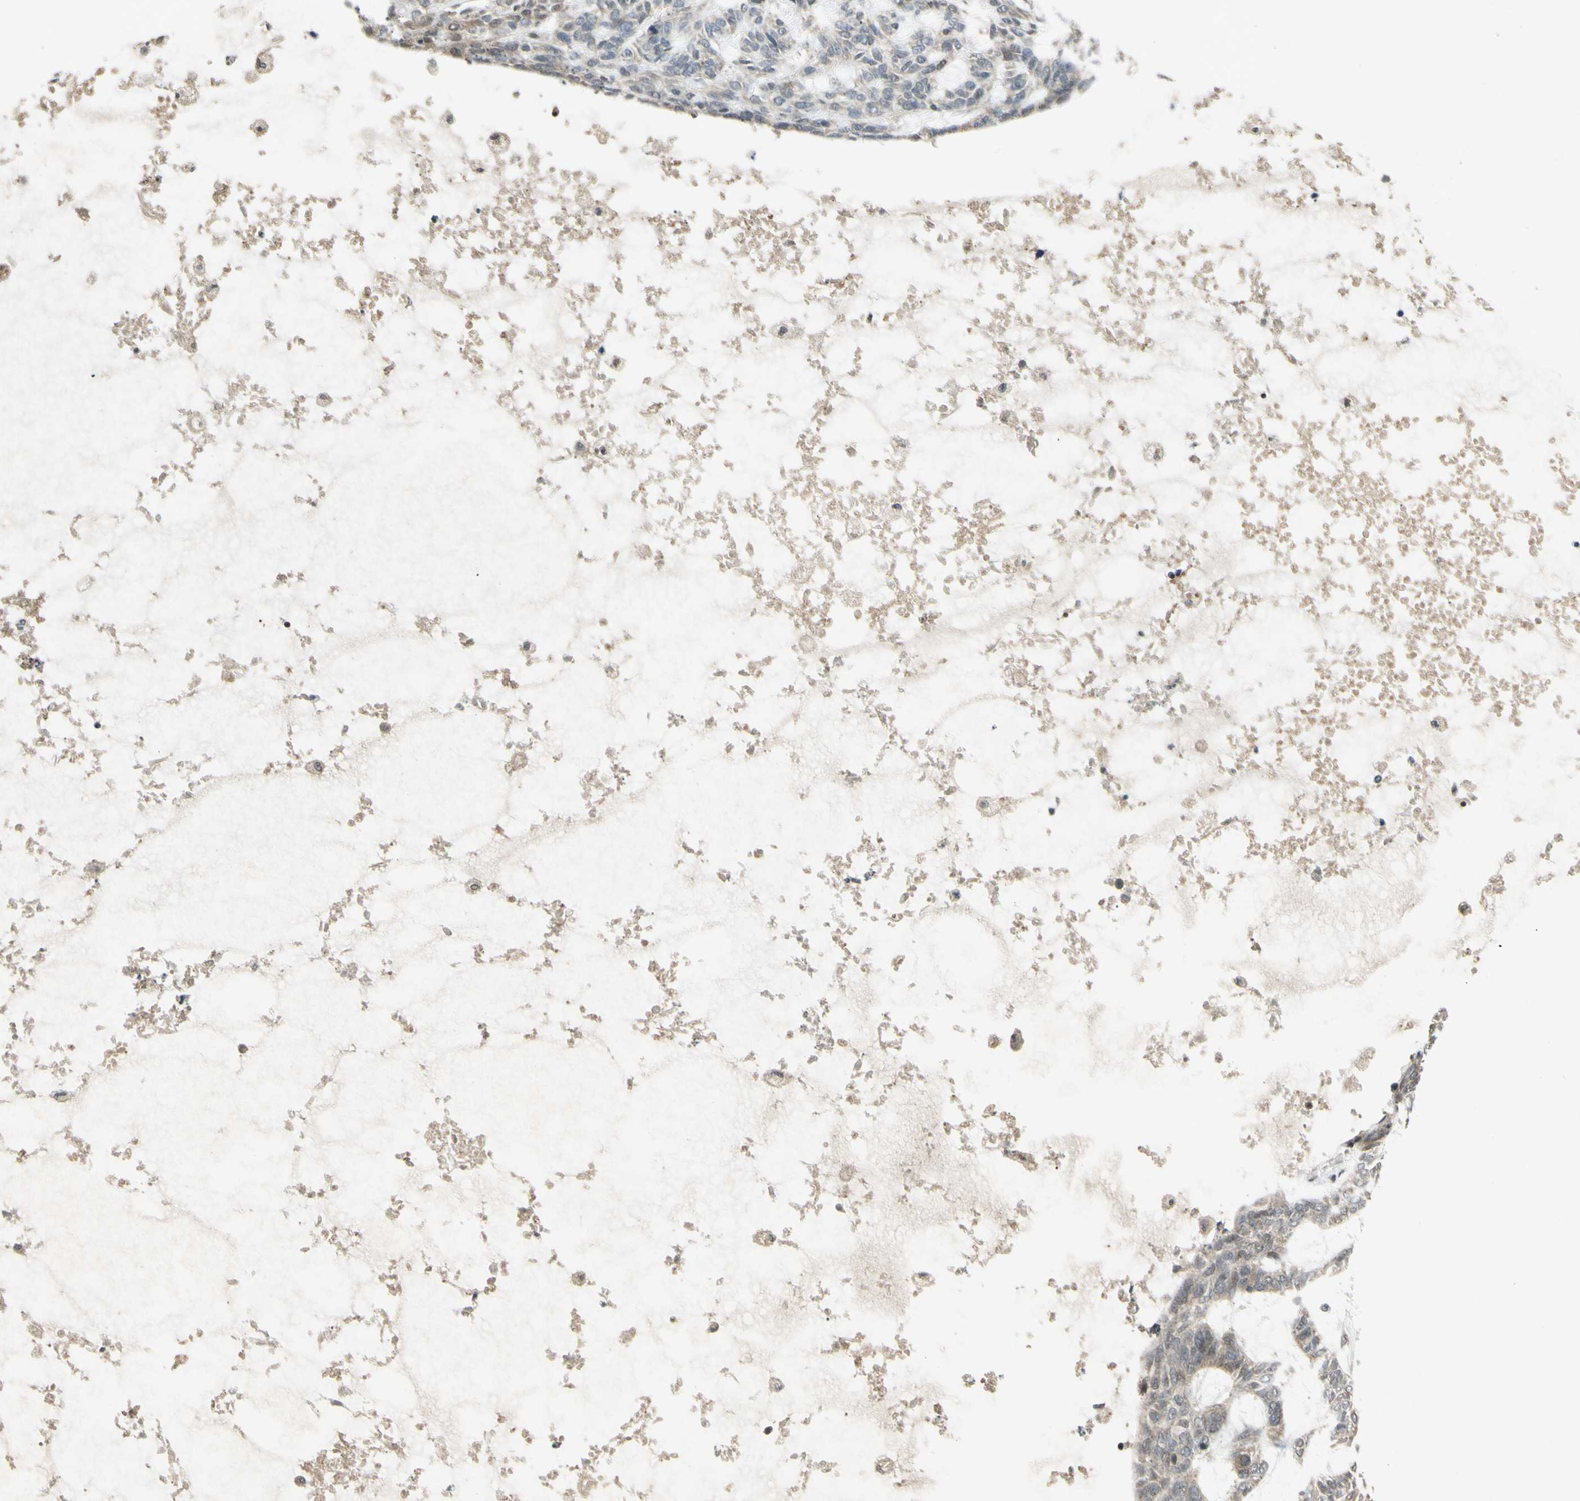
{"staining": {"intensity": "weak", "quantity": "25%-75%", "location": "nuclear"}, "tissue": "skin cancer", "cell_type": "Tumor cells", "image_type": "cancer", "snomed": [{"axis": "morphology", "description": "Basal cell carcinoma"}, {"axis": "topography", "description": "Skin"}], "caption": "A micrograph of human skin cancer stained for a protein exhibits weak nuclear brown staining in tumor cells.", "gene": "PSMD5", "patient": {"sex": "male", "age": 87}}